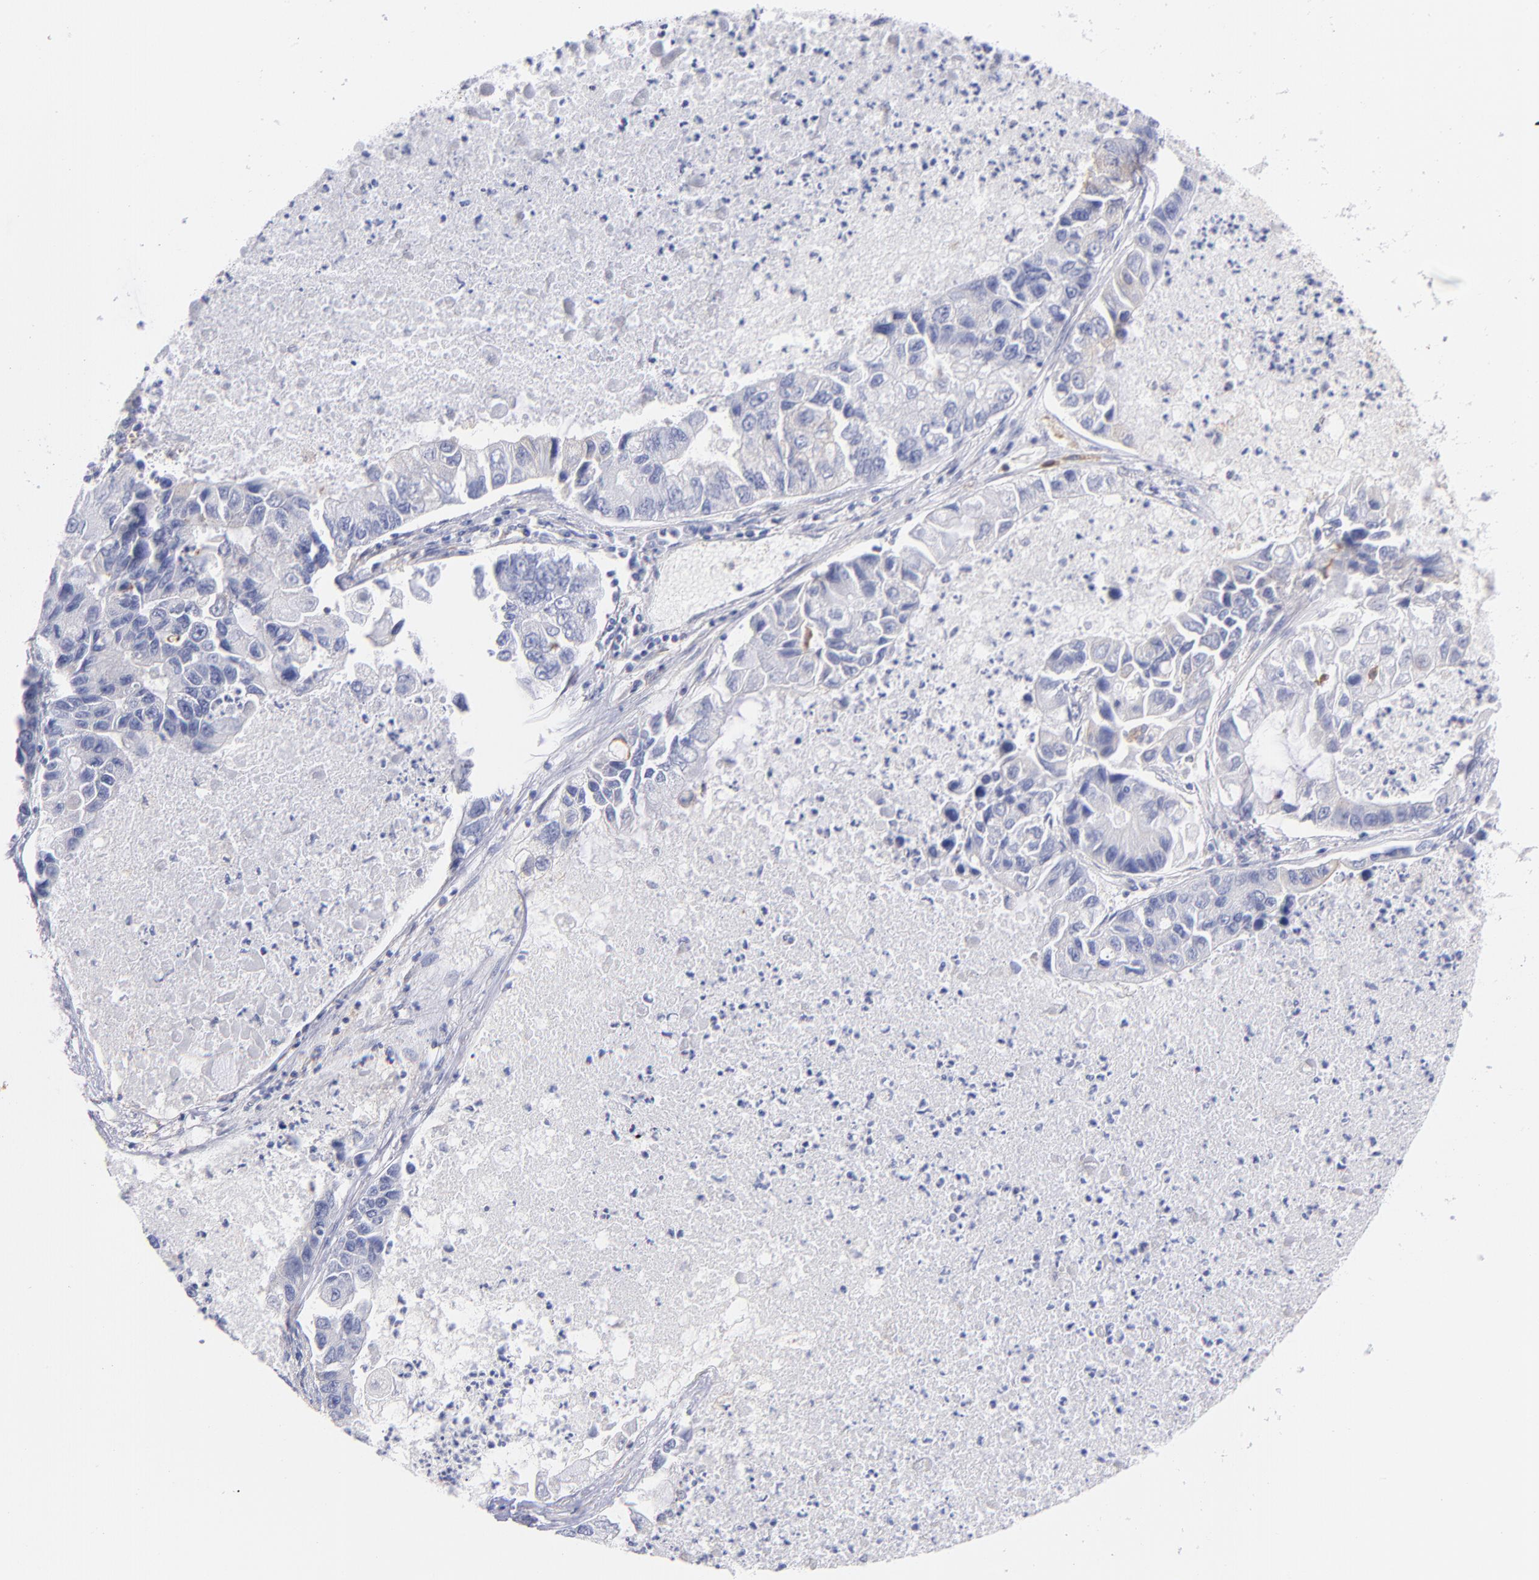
{"staining": {"intensity": "negative", "quantity": "none", "location": "none"}, "tissue": "lung cancer", "cell_type": "Tumor cells", "image_type": "cancer", "snomed": [{"axis": "morphology", "description": "Adenocarcinoma, NOS"}, {"axis": "topography", "description": "Lung"}], "caption": "This is a micrograph of immunohistochemistry staining of lung cancer (adenocarcinoma), which shows no positivity in tumor cells.", "gene": "PRKCA", "patient": {"sex": "female", "age": 51}}